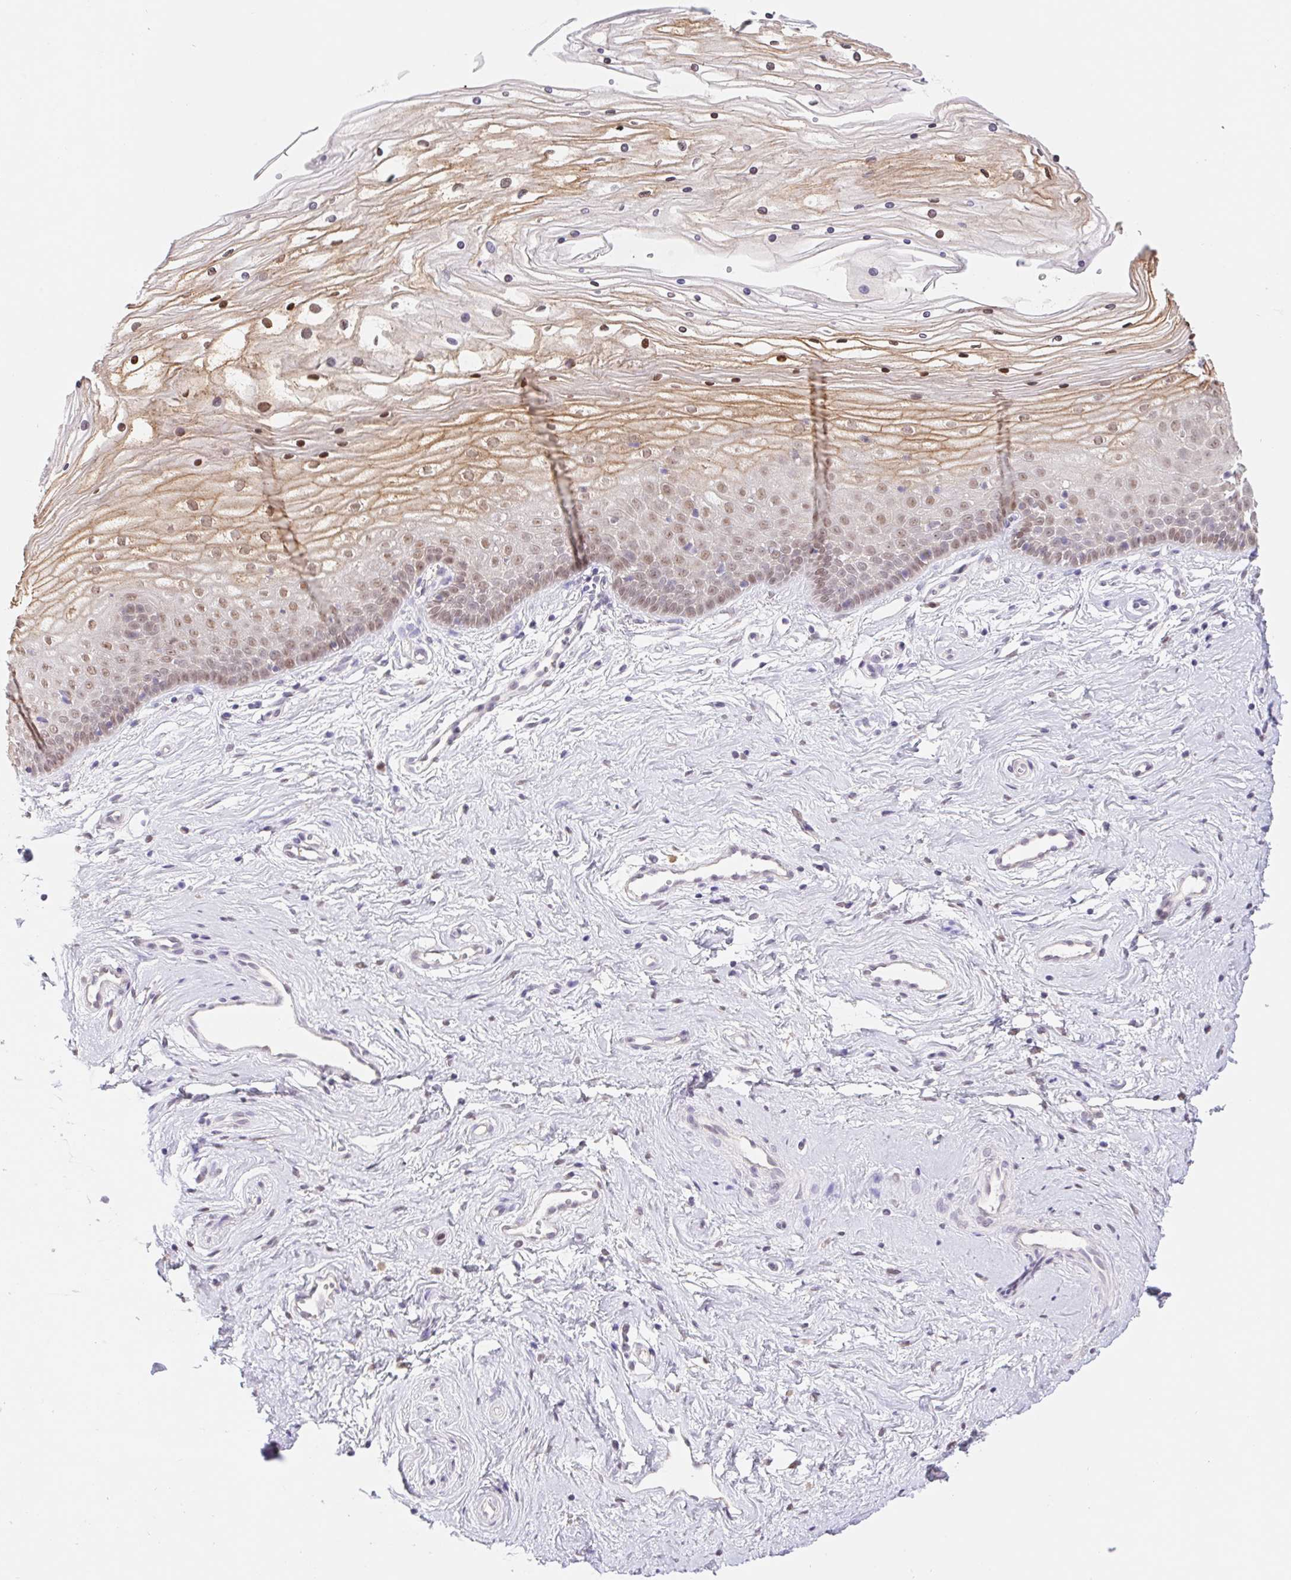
{"staining": {"intensity": "weak", "quantity": "25%-75%", "location": "cytoplasmic/membranous,nuclear"}, "tissue": "vagina", "cell_type": "Squamous epithelial cells", "image_type": "normal", "snomed": [{"axis": "morphology", "description": "Normal tissue, NOS"}, {"axis": "topography", "description": "Vagina"}], "caption": "Protein staining of benign vagina exhibits weak cytoplasmic/membranous,nuclear expression in about 25%-75% of squamous epithelial cells. The protein is shown in brown color, while the nuclei are stained blue.", "gene": "L3MBTL4", "patient": {"sex": "female", "age": 38}}